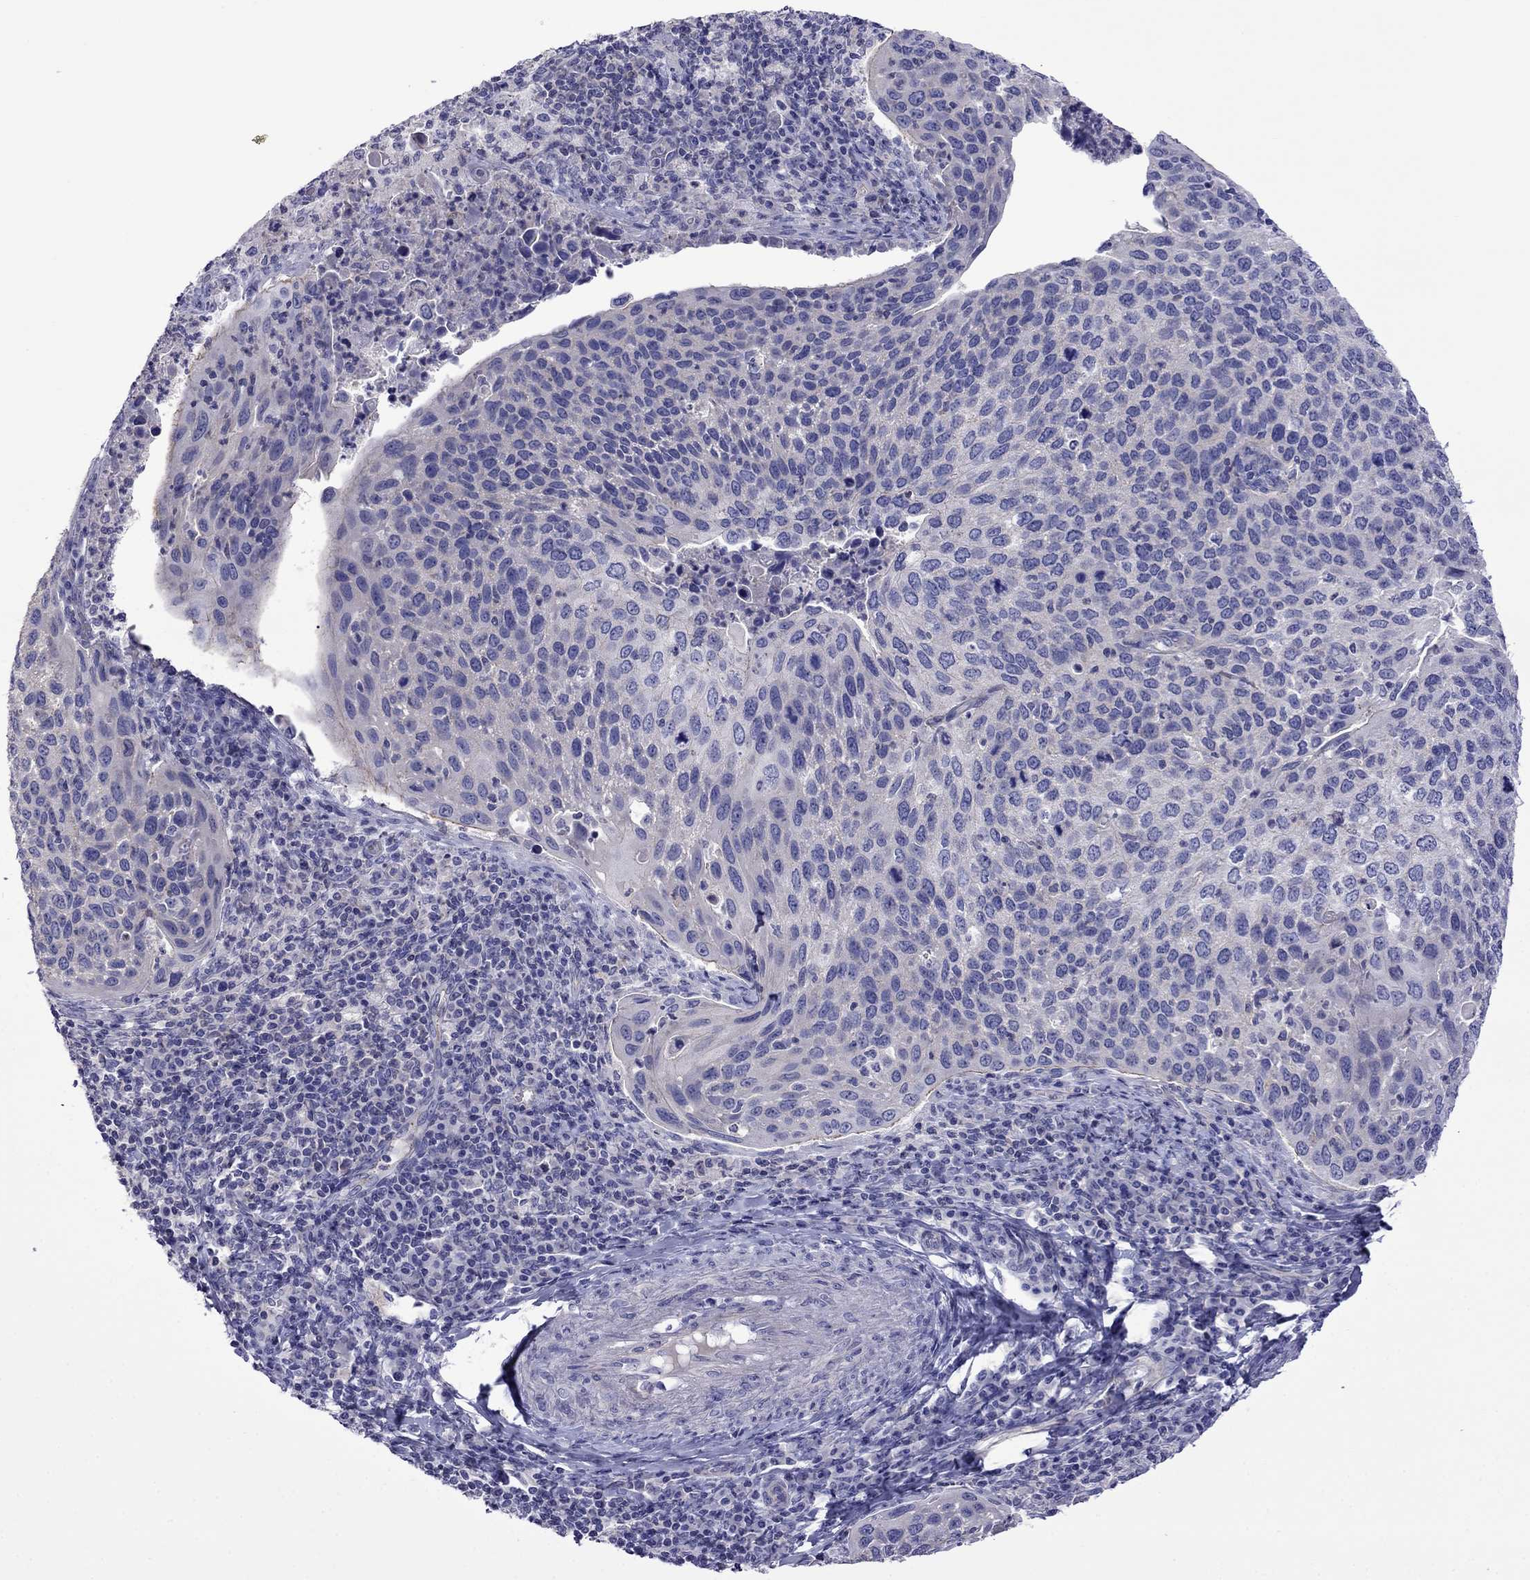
{"staining": {"intensity": "negative", "quantity": "none", "location": "none"}, "tissue": "cervical cancer", "cell_type": "Tumor cells", "image_type": "cancer", "snomed": [{"axis": "morphology", "description": "Squamous cell carcinoma, NOS"}, {"axis": "topography", "description": "Cervix"}], "caption": "Tumor cells are negative for protein expression in human squamous cell carcinoma (cervical).", "gene": "STAR", "patient": {"sex": "female", "age": 54}}